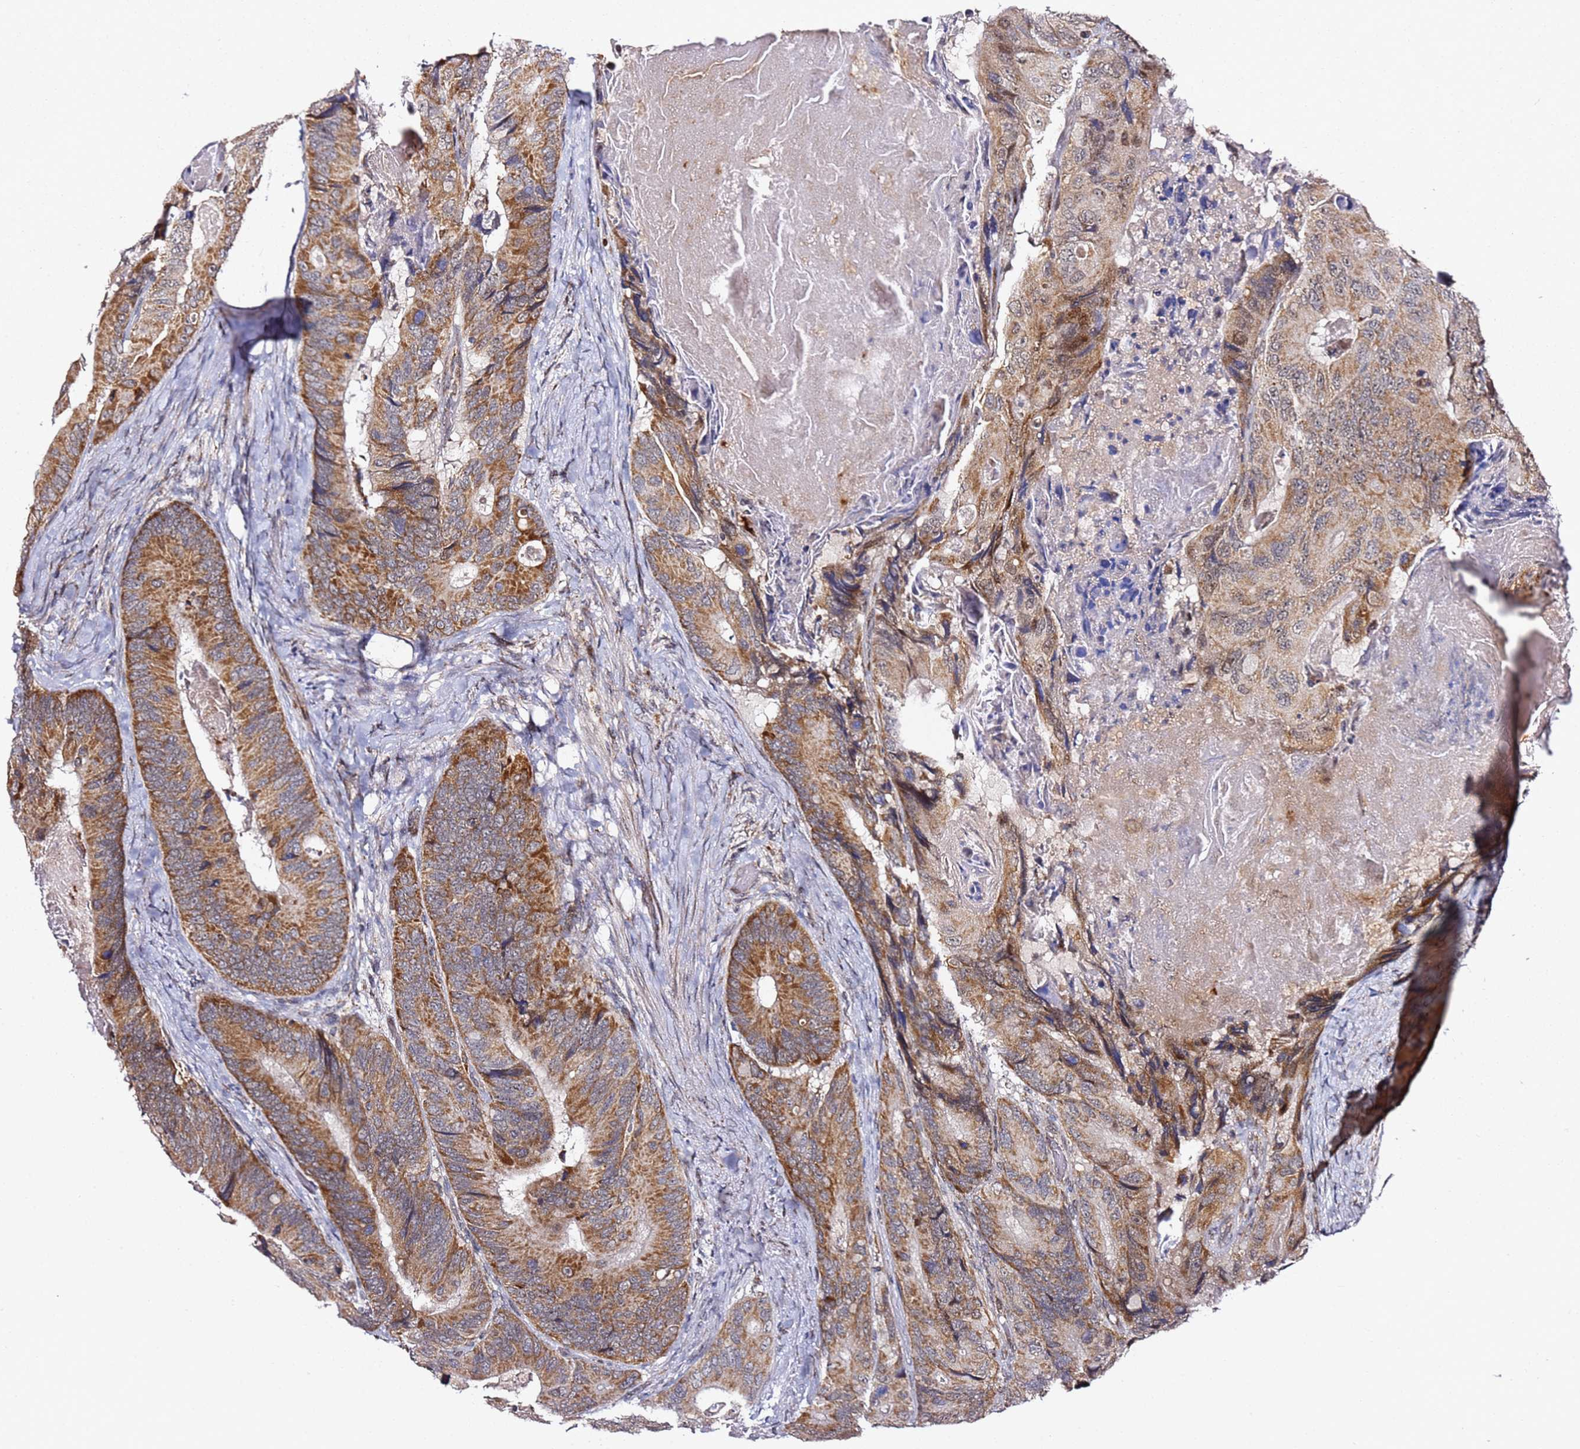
{"staining": {"intensity": "moderate", "quantity": ">75%", "location": "cytoplasmic/membranous"}, "tissue": "colorectal cancer", "cell_type": "Tumor cells", "image_type": "cancer", "snomed": [{"axis": "morphology", "description": "Adenocarcinoma, NOS"}, {"axis": "topography", "description": "Colon"}], "caption": "Human adenocarcinoma (colorectal) stained with a brown dye shows moderate cytoplasmic/membranous positive positivity in approximately >75% of tumor cells.", "gene": "TP53AIP1", "patient": {"sex": "male", "age": 84}}